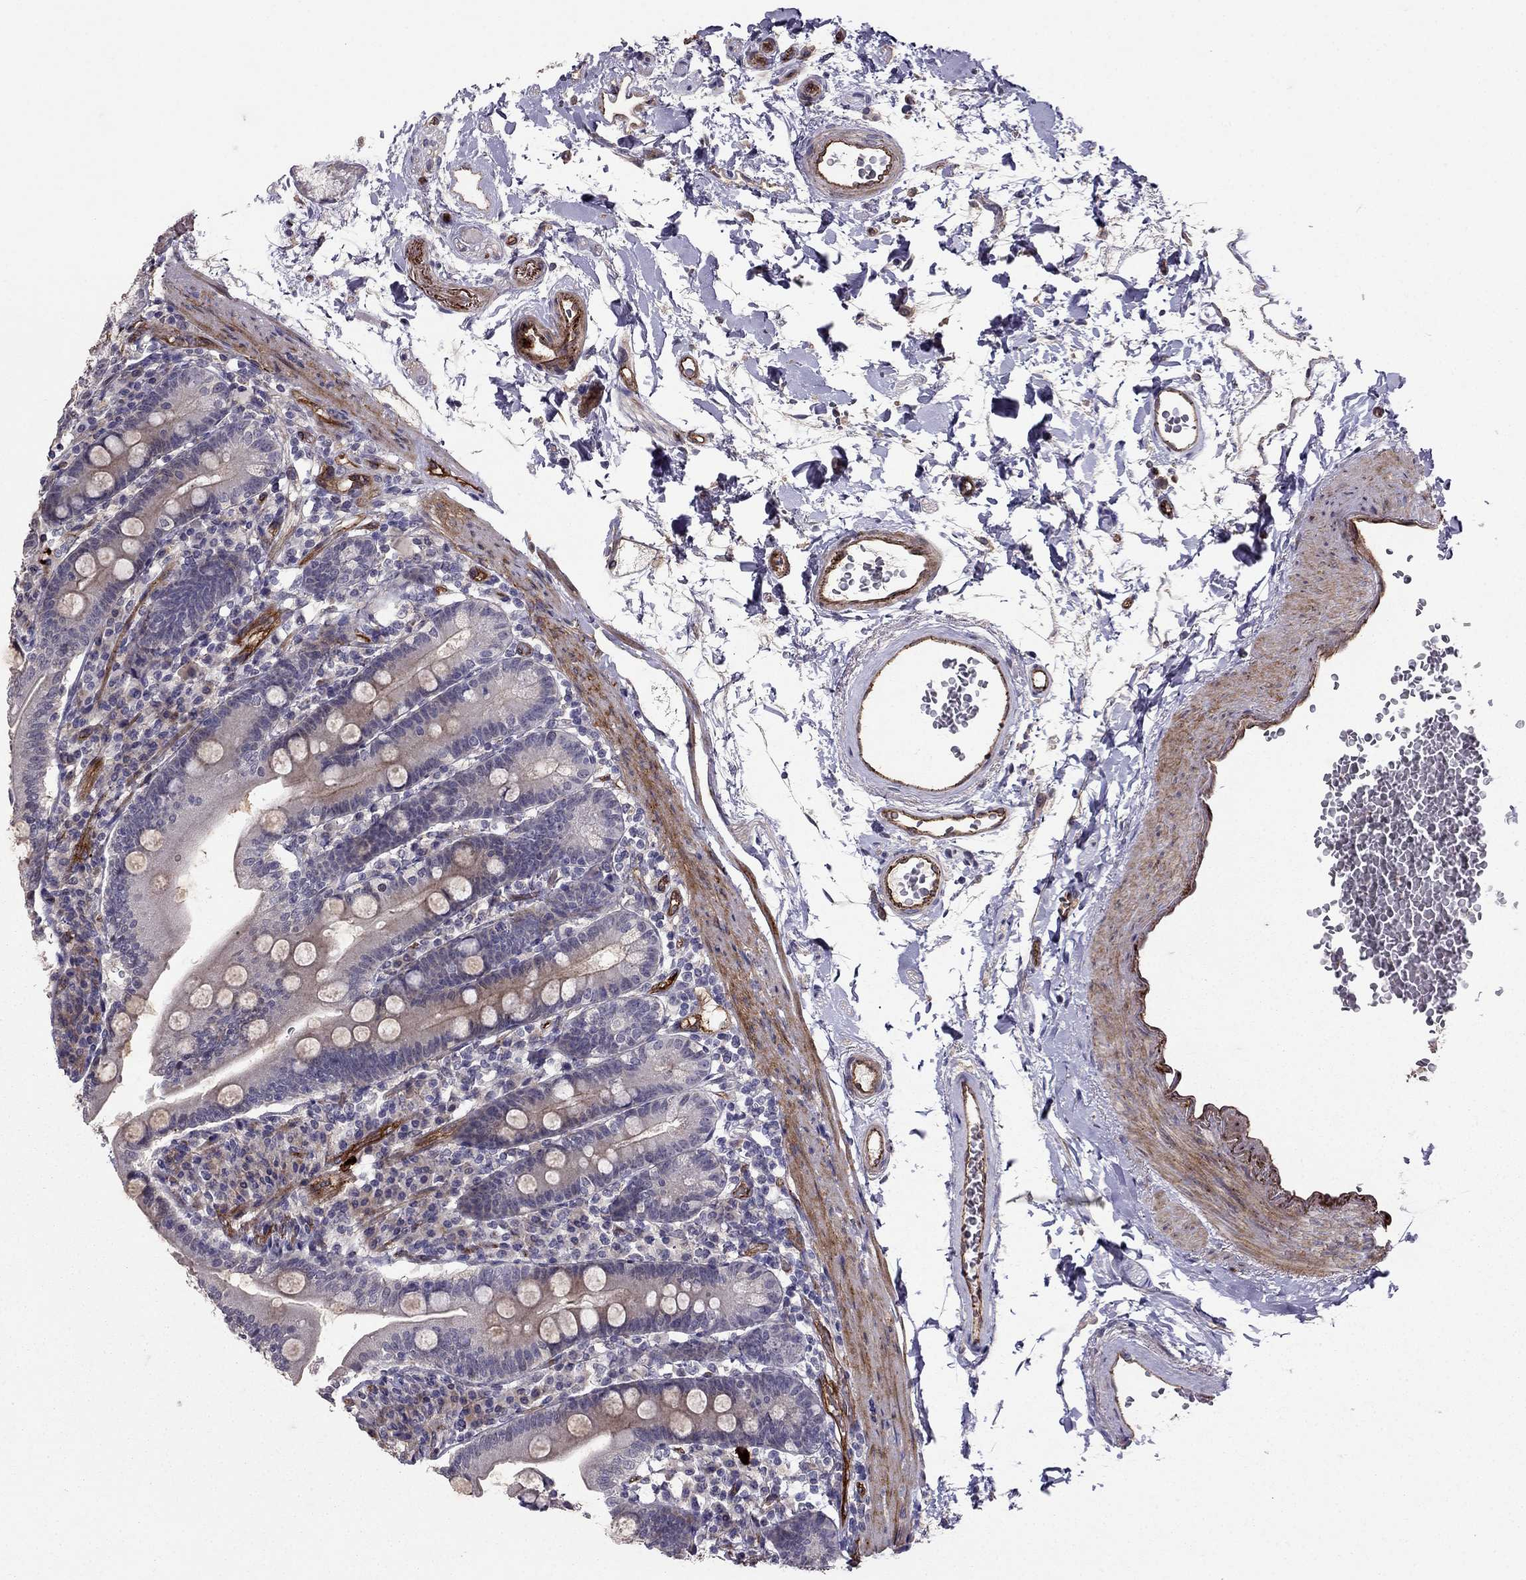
{"staining": {"intensity": "weak", "quantity": "<25%", "location": "cytoplasmic/membranous"}, "tissue": "duodenum", "cell_type": "Glandular cells", "image_type": "normal", "snomed": [{"axis": "morphology", "description": "Normal tissue, NOS"}, {"axis": "topography", "description": "Duodenum"}], "caption": "The IHC image has no significant positivity in glandular cells of duodenum. (Stains: DAB IHC with hematoxylin counter stain, Microscopy: brightfield microscopy at high magnification).", "gene": "RASIP1", "patient": {"sex": "female", "age": 67}}